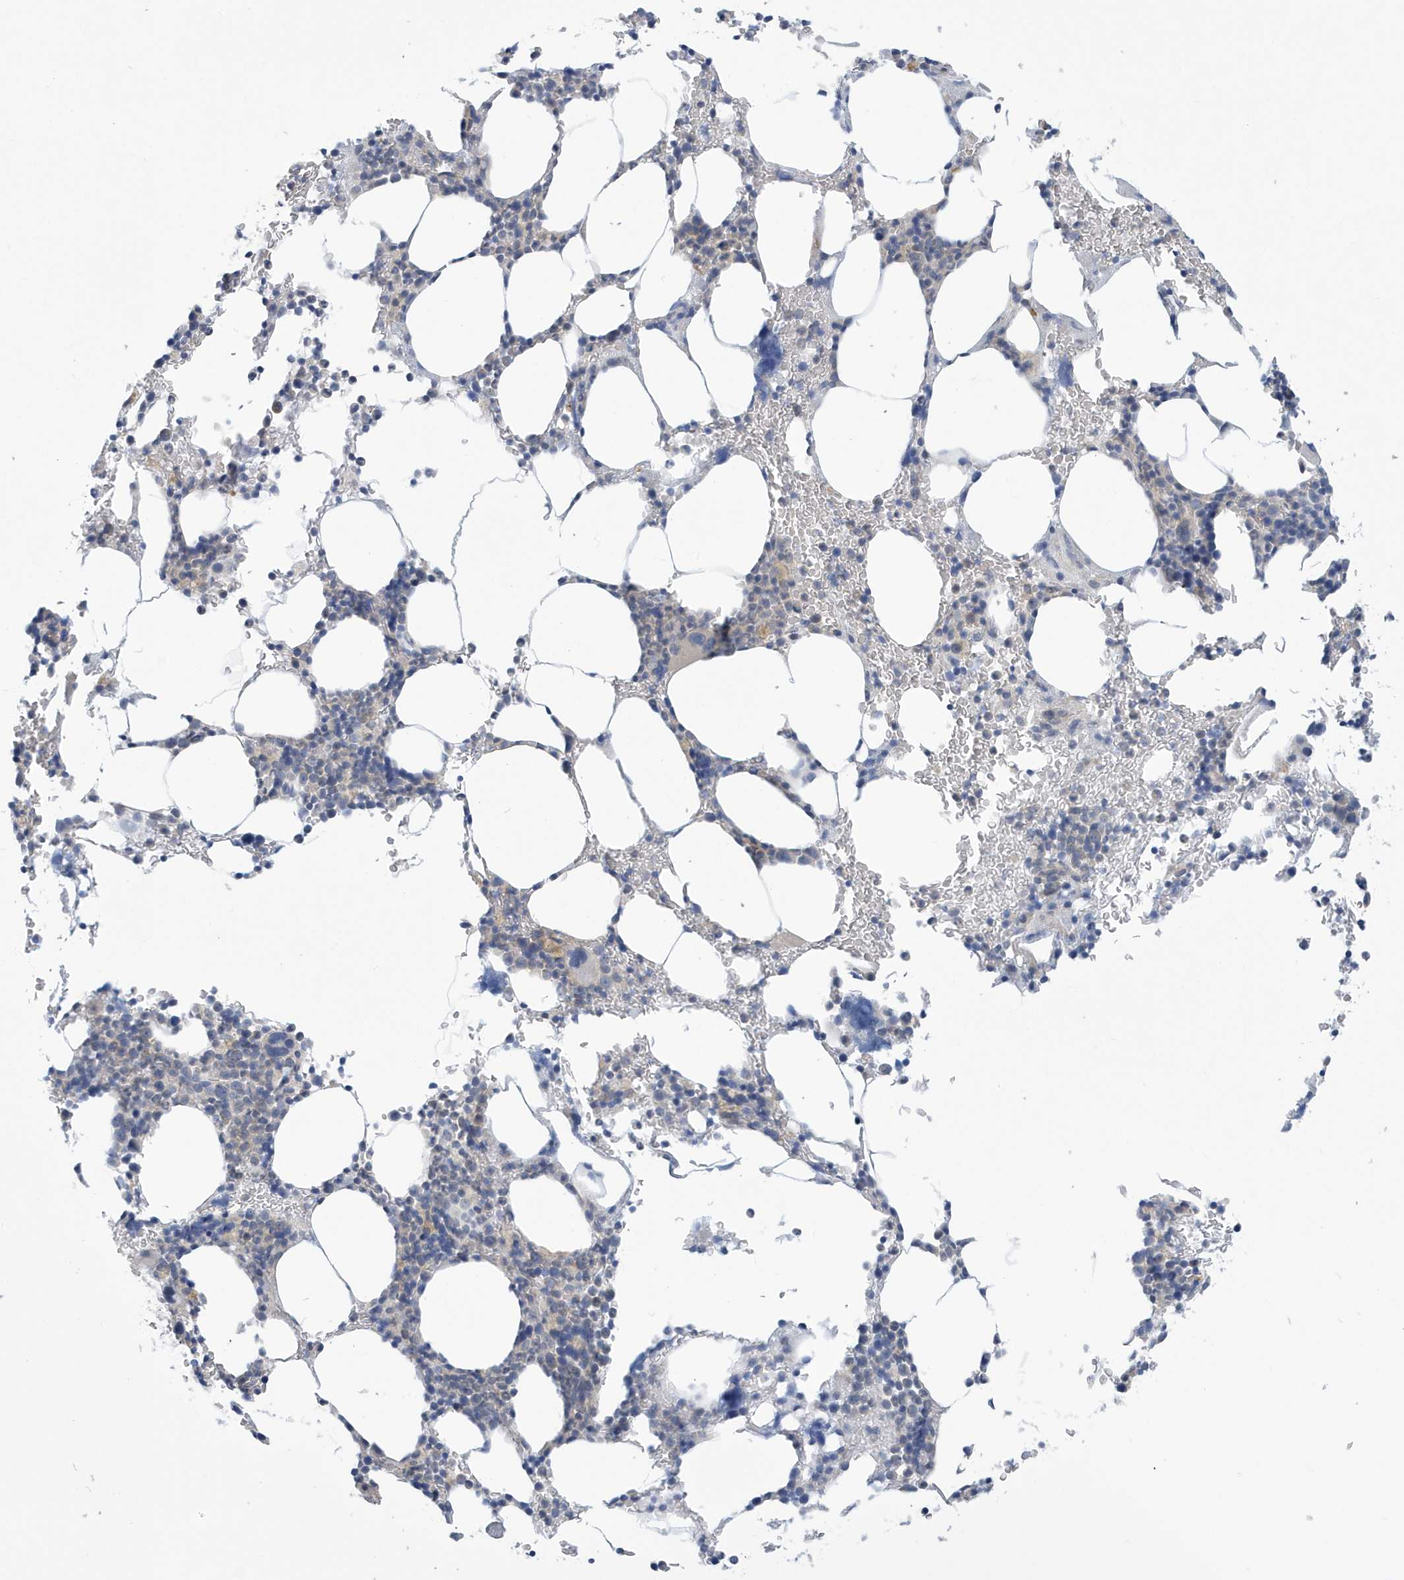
{"staining": {"intensity": "negative", "quantity": "none", "location": "none"}, "tissue": "bone marrow", "cell_type": "Hematopoietic cells", "image_type": "normal", "snomed": [{"axis": "morphology", "description": "Normal tissue, NOS"}, {"axis": "topography", "description": "Bone marrow"}], "caption": "This is a histopathology image of immunohistochemistry staining of benign bone marrow, which shows no staining in hematopoietic cells.", "gene": "VTA1", "patient": {"sex": "male"}}